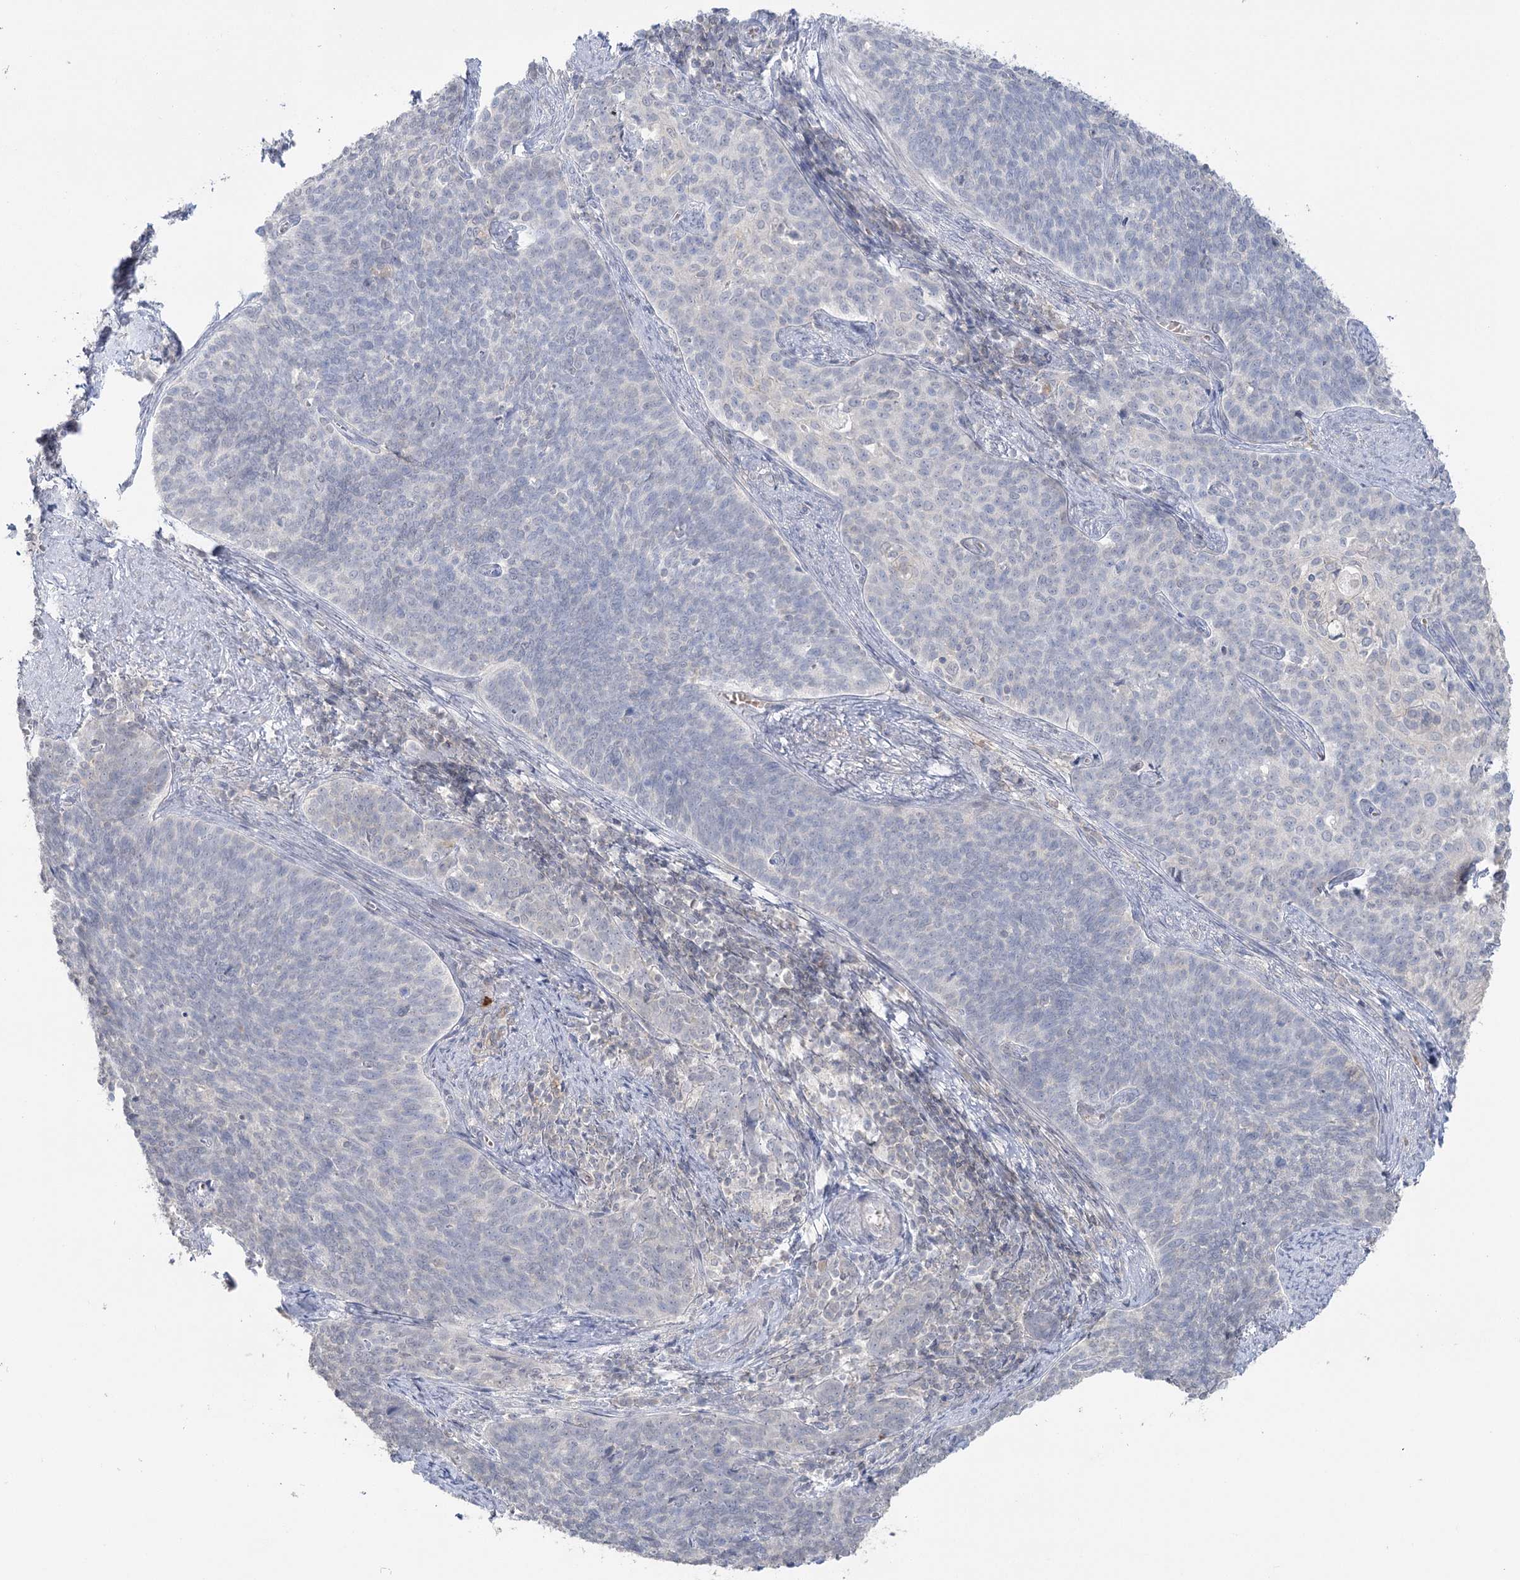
{"staining": {"intensity": "negative", "quantity": "none", "location": "none"}, "tissue": "cervical cancer", "cell_type": "Tumor cells", "image_type": "cancer", "snomed": [{"axis": "morphology", "description": "Squamous cell carcinoma, NOS"}, {"axis": "topography", "description": "Cervix"}], "caption": "DAB immunohistochemical staining of cervical cancer (squamous cell carcinoma) demonstrates no significant staining in tumor cells. (DAB (3,3'-diaminobenzidine) immunohistochemistry (IHC) with hematoxylin counter stain).", "gene": "TRAF3IP1", "patient": {"sex": "female", "age": 39}}